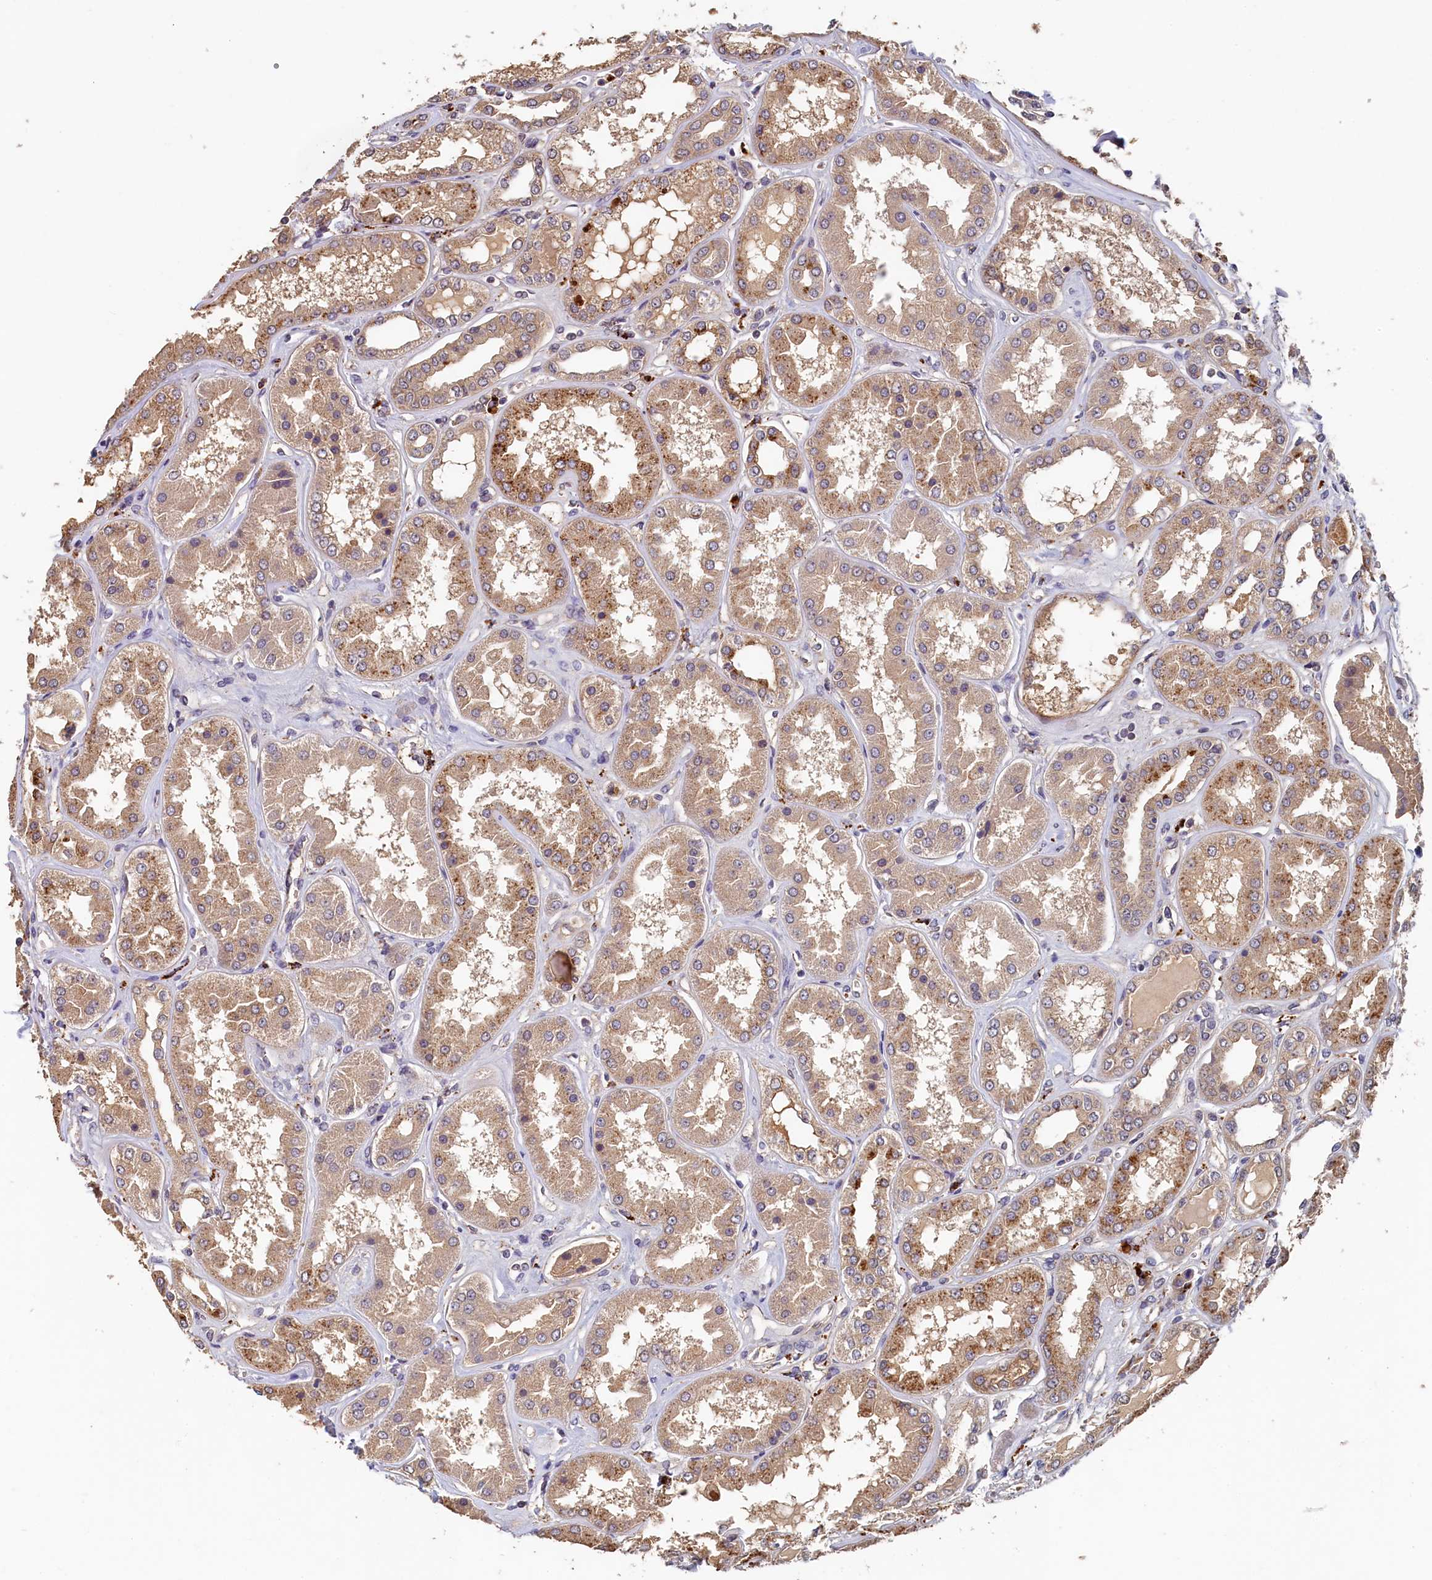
{"staining": {"intensity": "weak", "quantity": ">75%", "location": "cytoplasmic/membranous,nuclear"}, "tissue": "kidney", "cell_type": "Cells in glomeruli", "image_type": "normal", "snomed": [{"axis": "morphology", "description": "Normal tissue, NOS"}, {"axis": "topography", "description": "Kidney"}], "caption": "About >75% of cells in glomeruli in unremarkable human kidney display weak cytoplasmic/membranous,nuclear protein expression as visualized by brown immunohistochemical staining.", "gene": "NUBP2", "patient": {"sex": "female", "age": 56}}